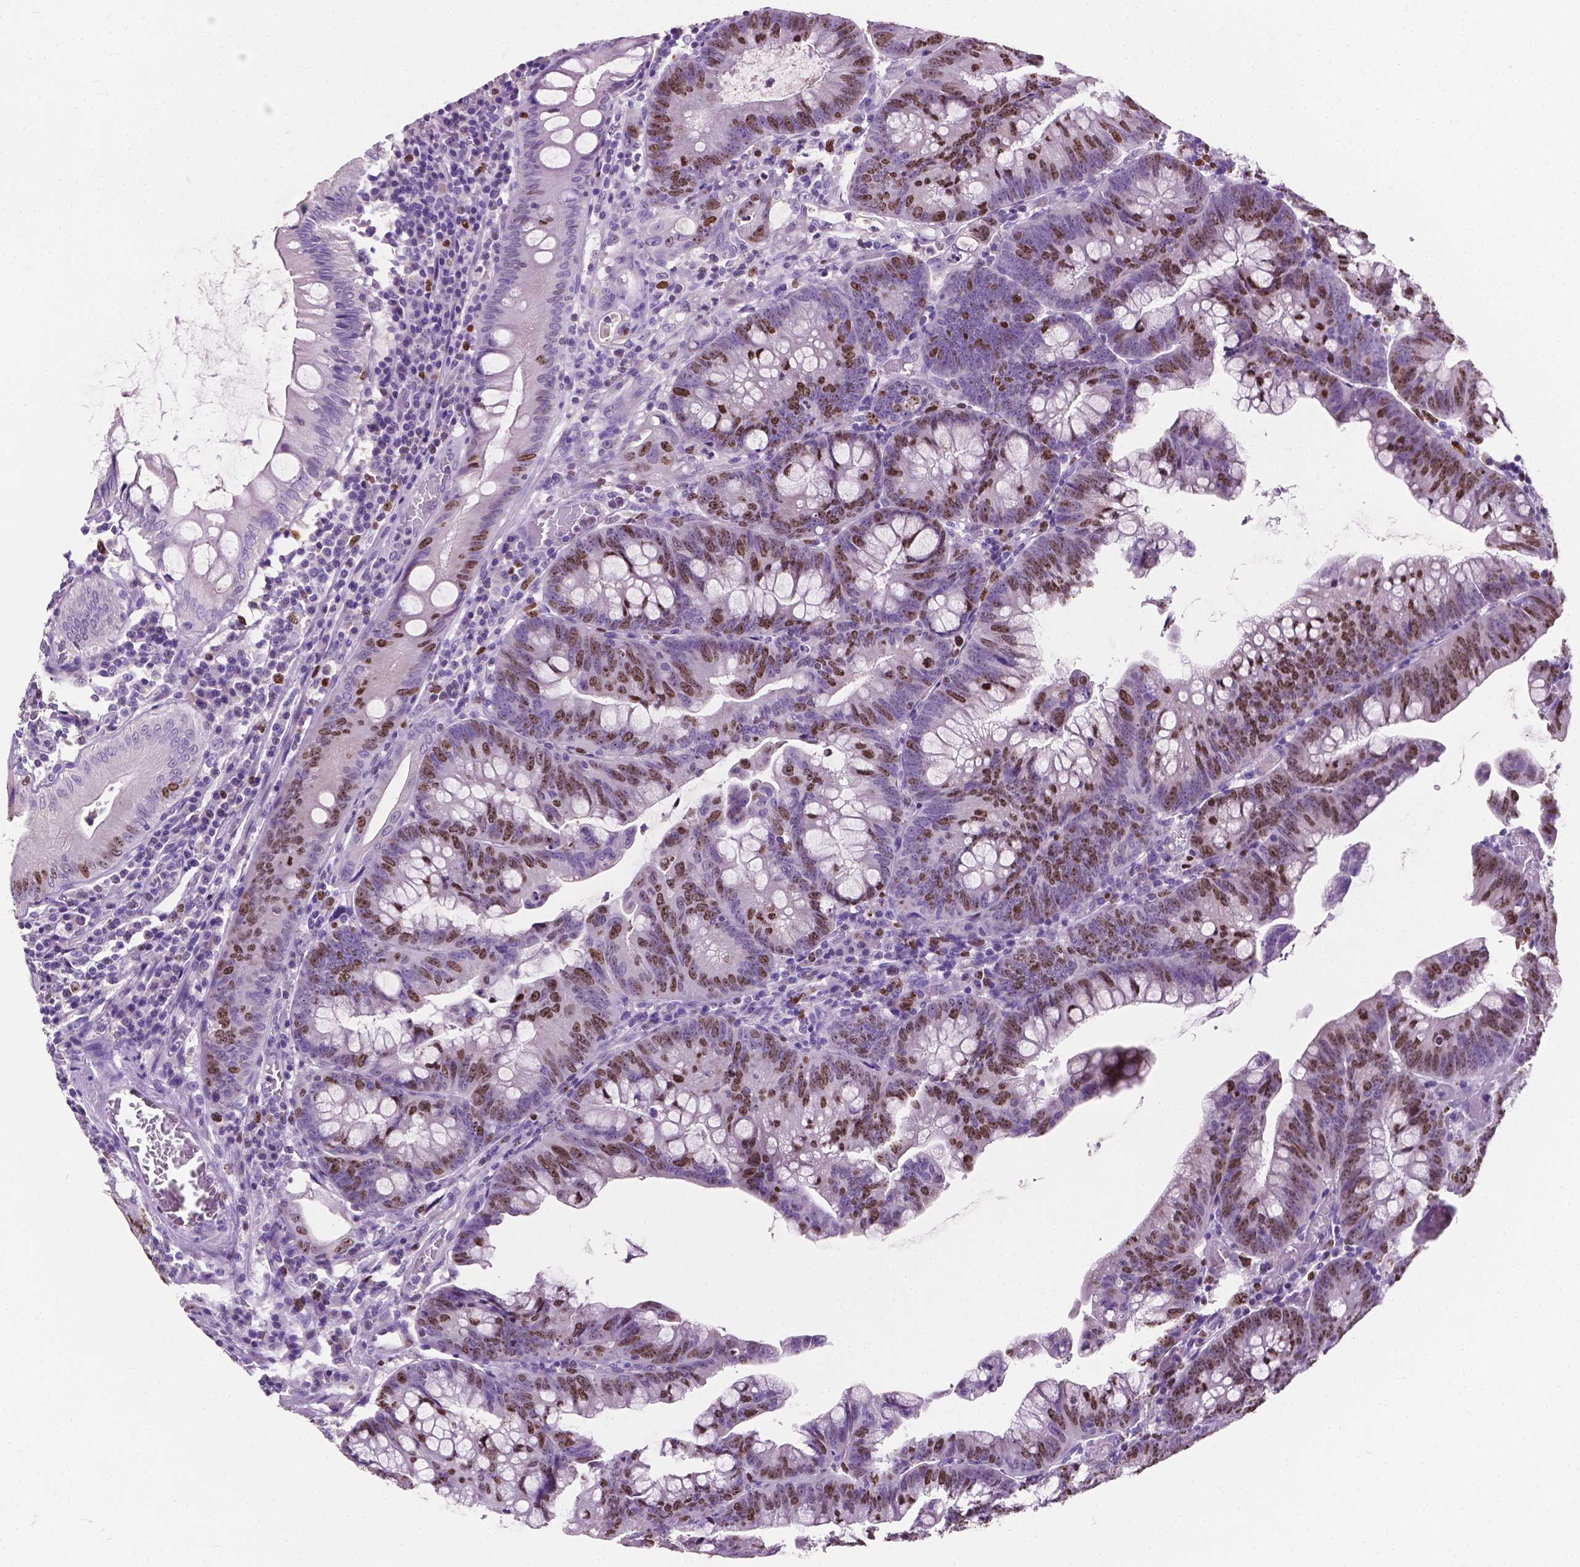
{"staining": {"intensity": "moderate", "quantity": "25%-75%", "location": "nuclear"}, "tissue": "colorectal cancer", "cell_type": "Tumor cells", "image_type": "cancer", "snomed": [{"axis": "morphology", "description": "Adenocarcinoma, NOS"}, {"axis": "topography", "description": "Colon"}], "caption": "Colorectal cancer was stained to show a protein in brown. There is medium levels of moderate nuclear expression in approximately 25%-75% of tumor cells.", "gene": "SIAH2", "patient": {"sex": "male", "age": 62}}